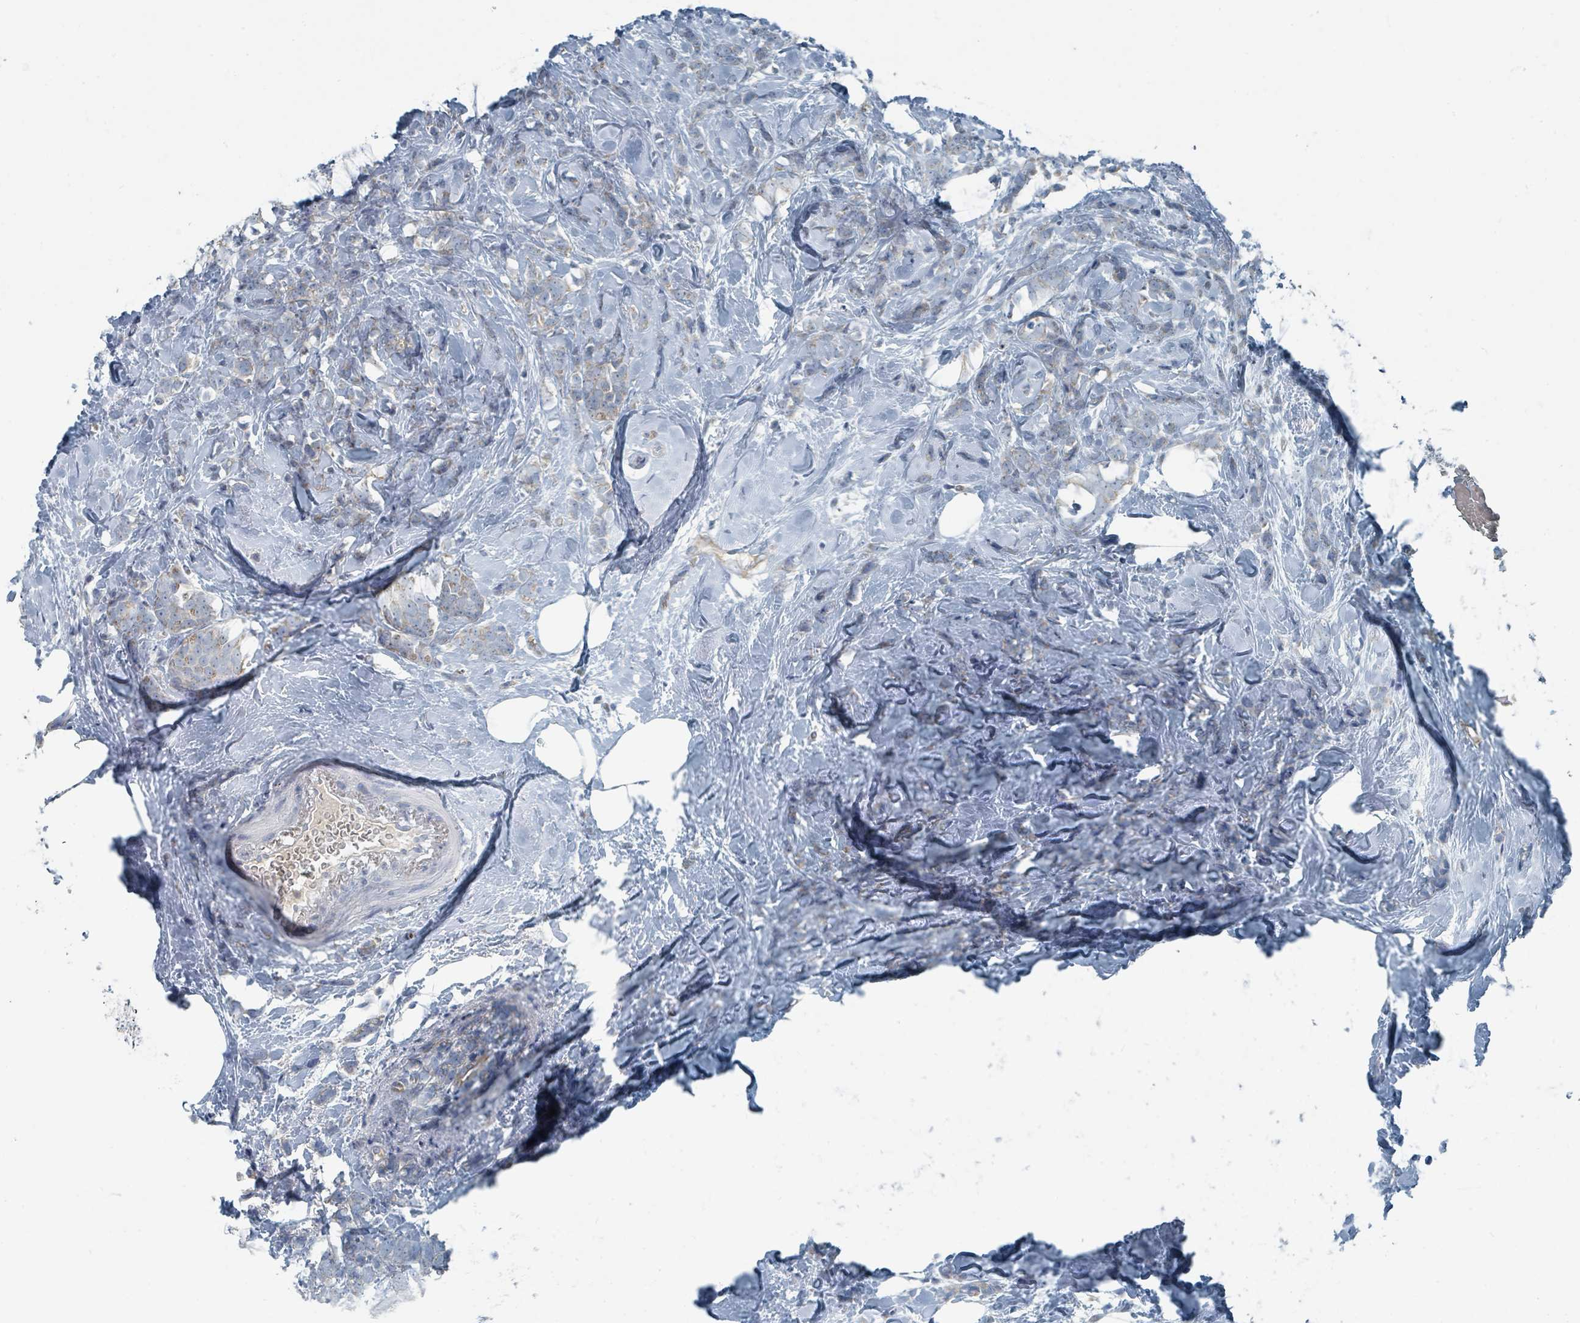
{"staining": {"intensity": "weak", "quantity": "25%-75%", "location": "cytoplasmic/membranous"}, "tissue": "breast cancer", "cell_type": "Tumor cells", "image_type": "cancer", "snomed": [{"axis": "morphology", "description": "Lobular carcinoma"}, {"axis": "topography", "description": "Breast"}], "caption": "Breast cancer (lobular carcinoma) stained with DAB immunohistochemistry (IHC) displays low levels of weak cytoplasmic/membranous staining in about 25%-75% of tumor cells.", "gene": "RASA4", "patient": {"sex": "female", "age": 58}}